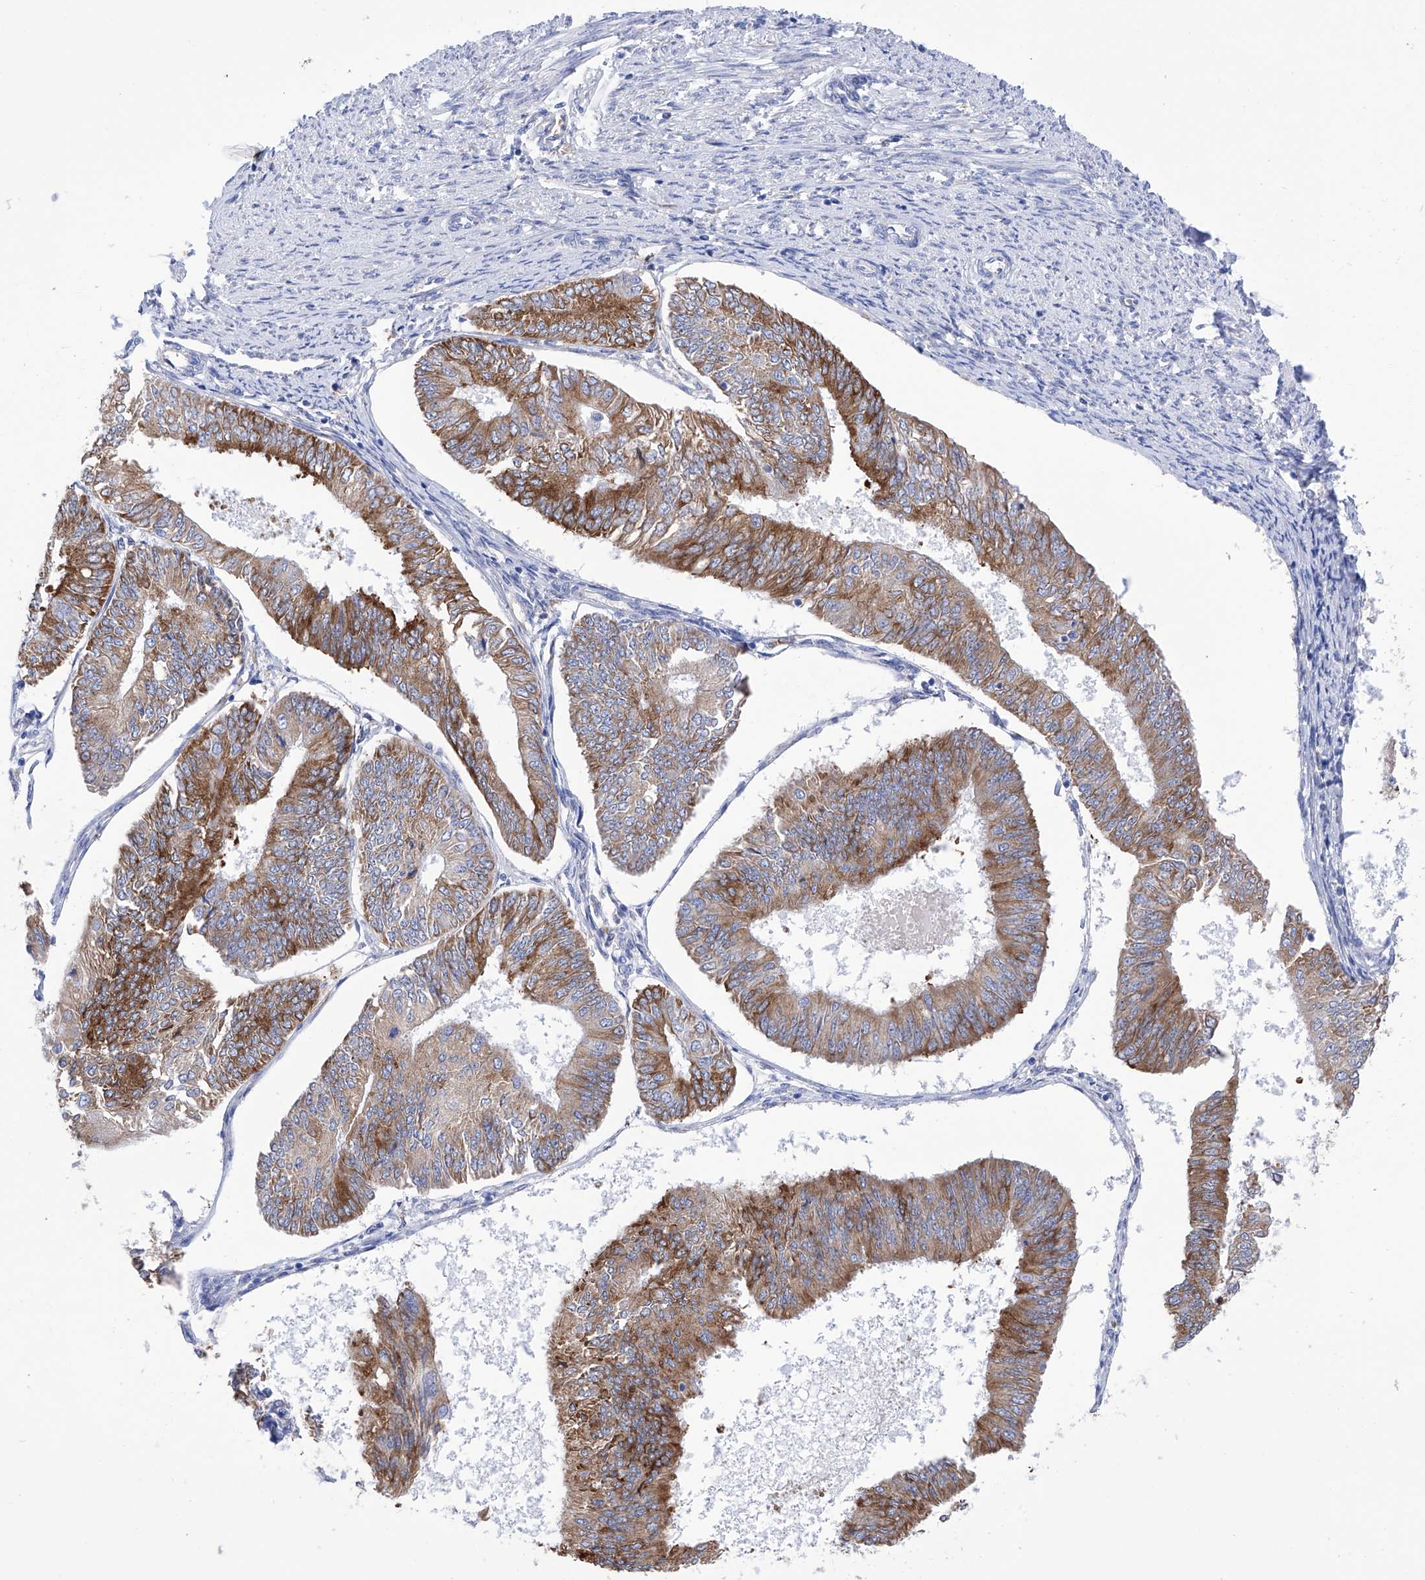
{"staining": {"intensity": "moderate", "quantity": ">75%", "location": "cytoplasmic/membranous"}, "tissue": "endometrial cancer", "cell_type": "Tumor cells", "image_type": "cancer", "snomed": [{"axis": "morphology", "description": "Adenocarcinoma, NOS"}, {"axis": "topography", "description": "Endometrium"}], "caption": "This is an image of immunohistochemistry (IHC) staining of endometrial adenocarcinoma, which shows moderate positivity in the cytoplasmic/membranous of tumor cells.", "gene": "PDIA5", "patient": {"sex": "female", "age": 58}}